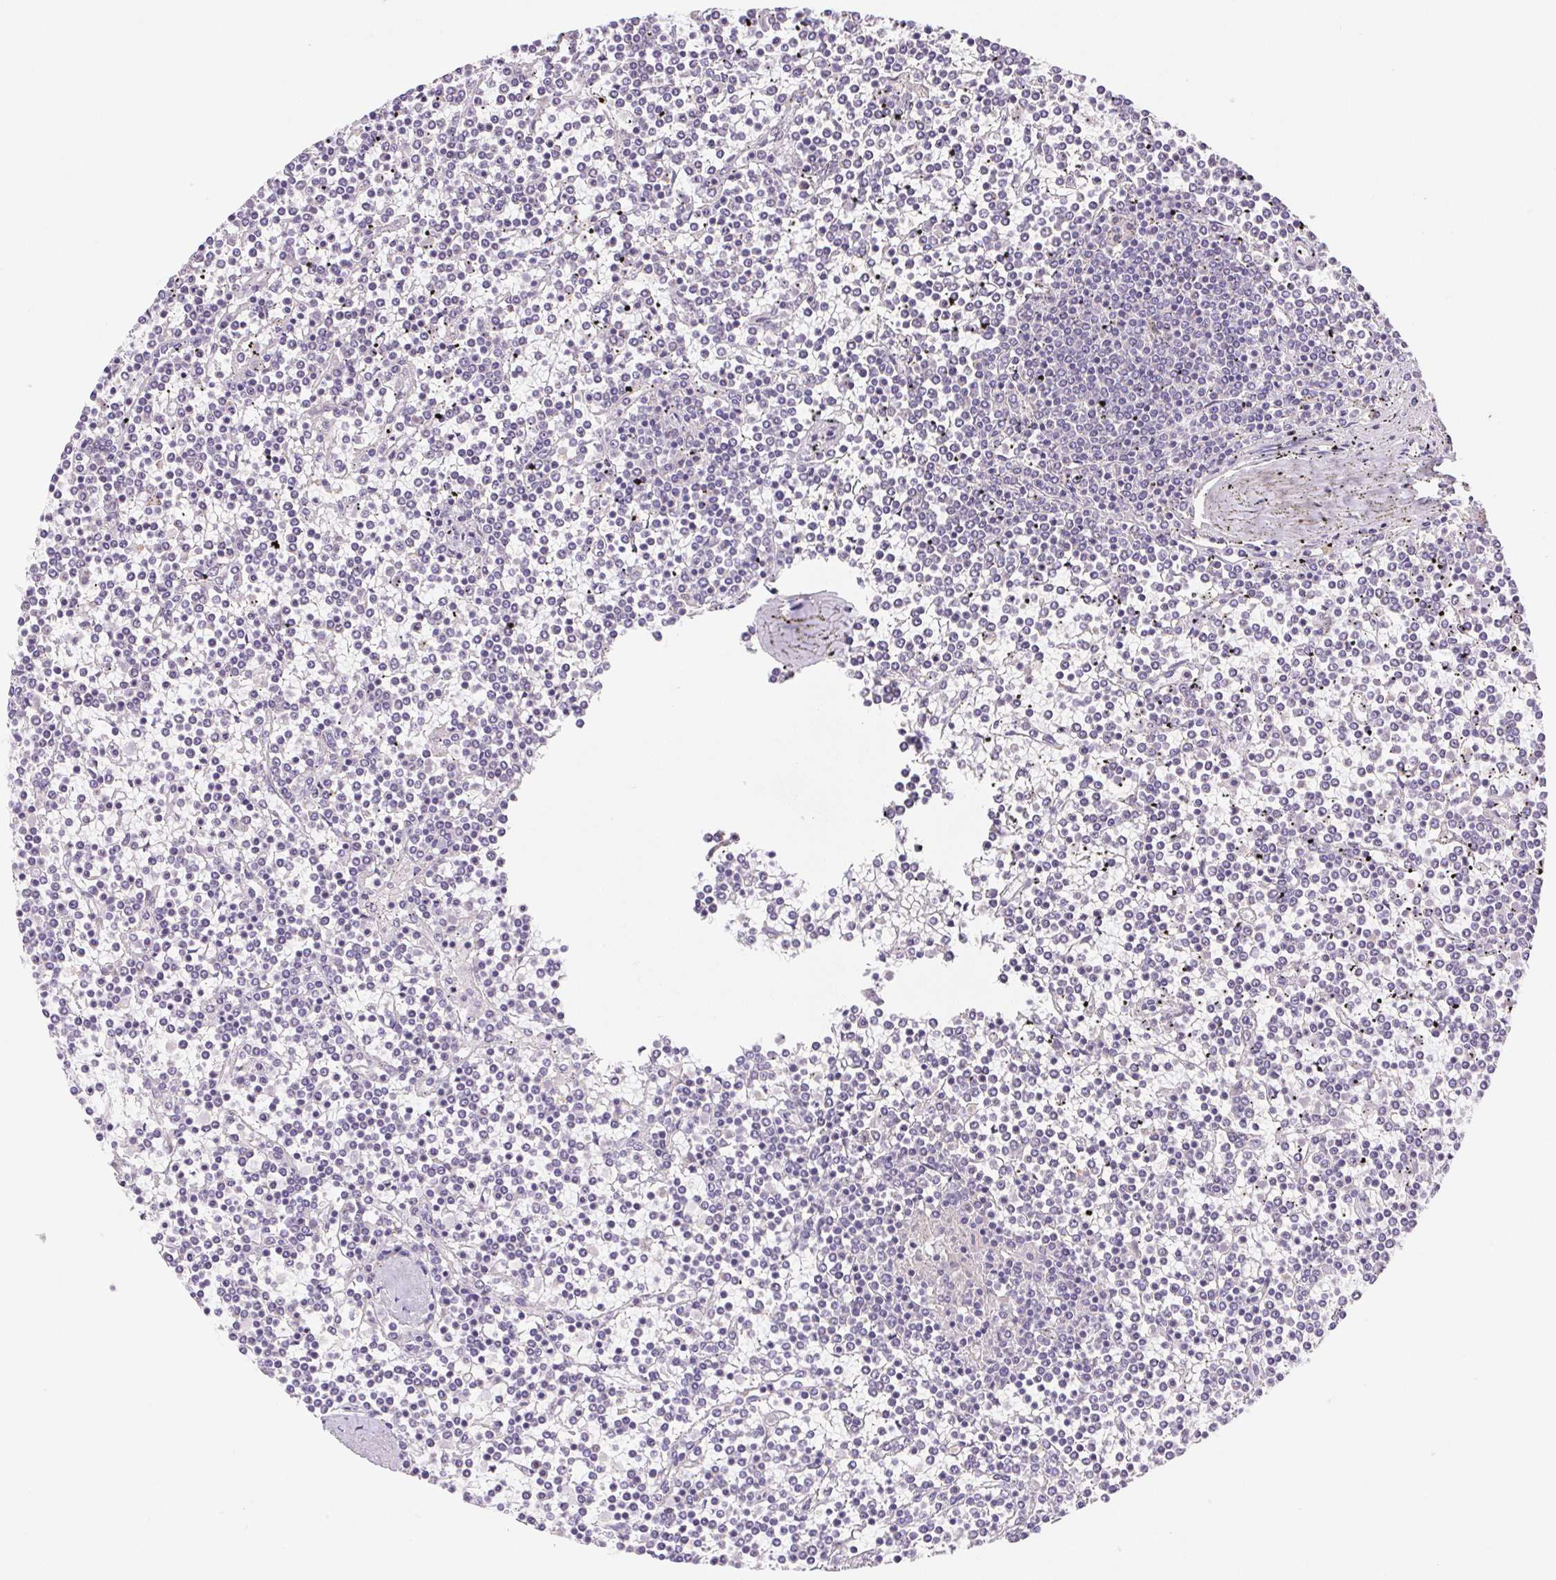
{"staining": {"intensity": "negative", "quantity": "none", "location": "none"}, "tissue": "lymphoma", "cell_type": "Tumor cells", "image_type": "cancer", "snomed": [{"axis": "morphology", "description": "Malignant lymphoma, non-Hodgkin's type, Low grade"}, {"axis": "topography", "description": "Spleen"}], "caption": "Immunohistochemical staining of lymphoma reveals no significant staining in tumor cells.", "gene": "DPPA5", "patient": {"sex": "female", "age": 19}}